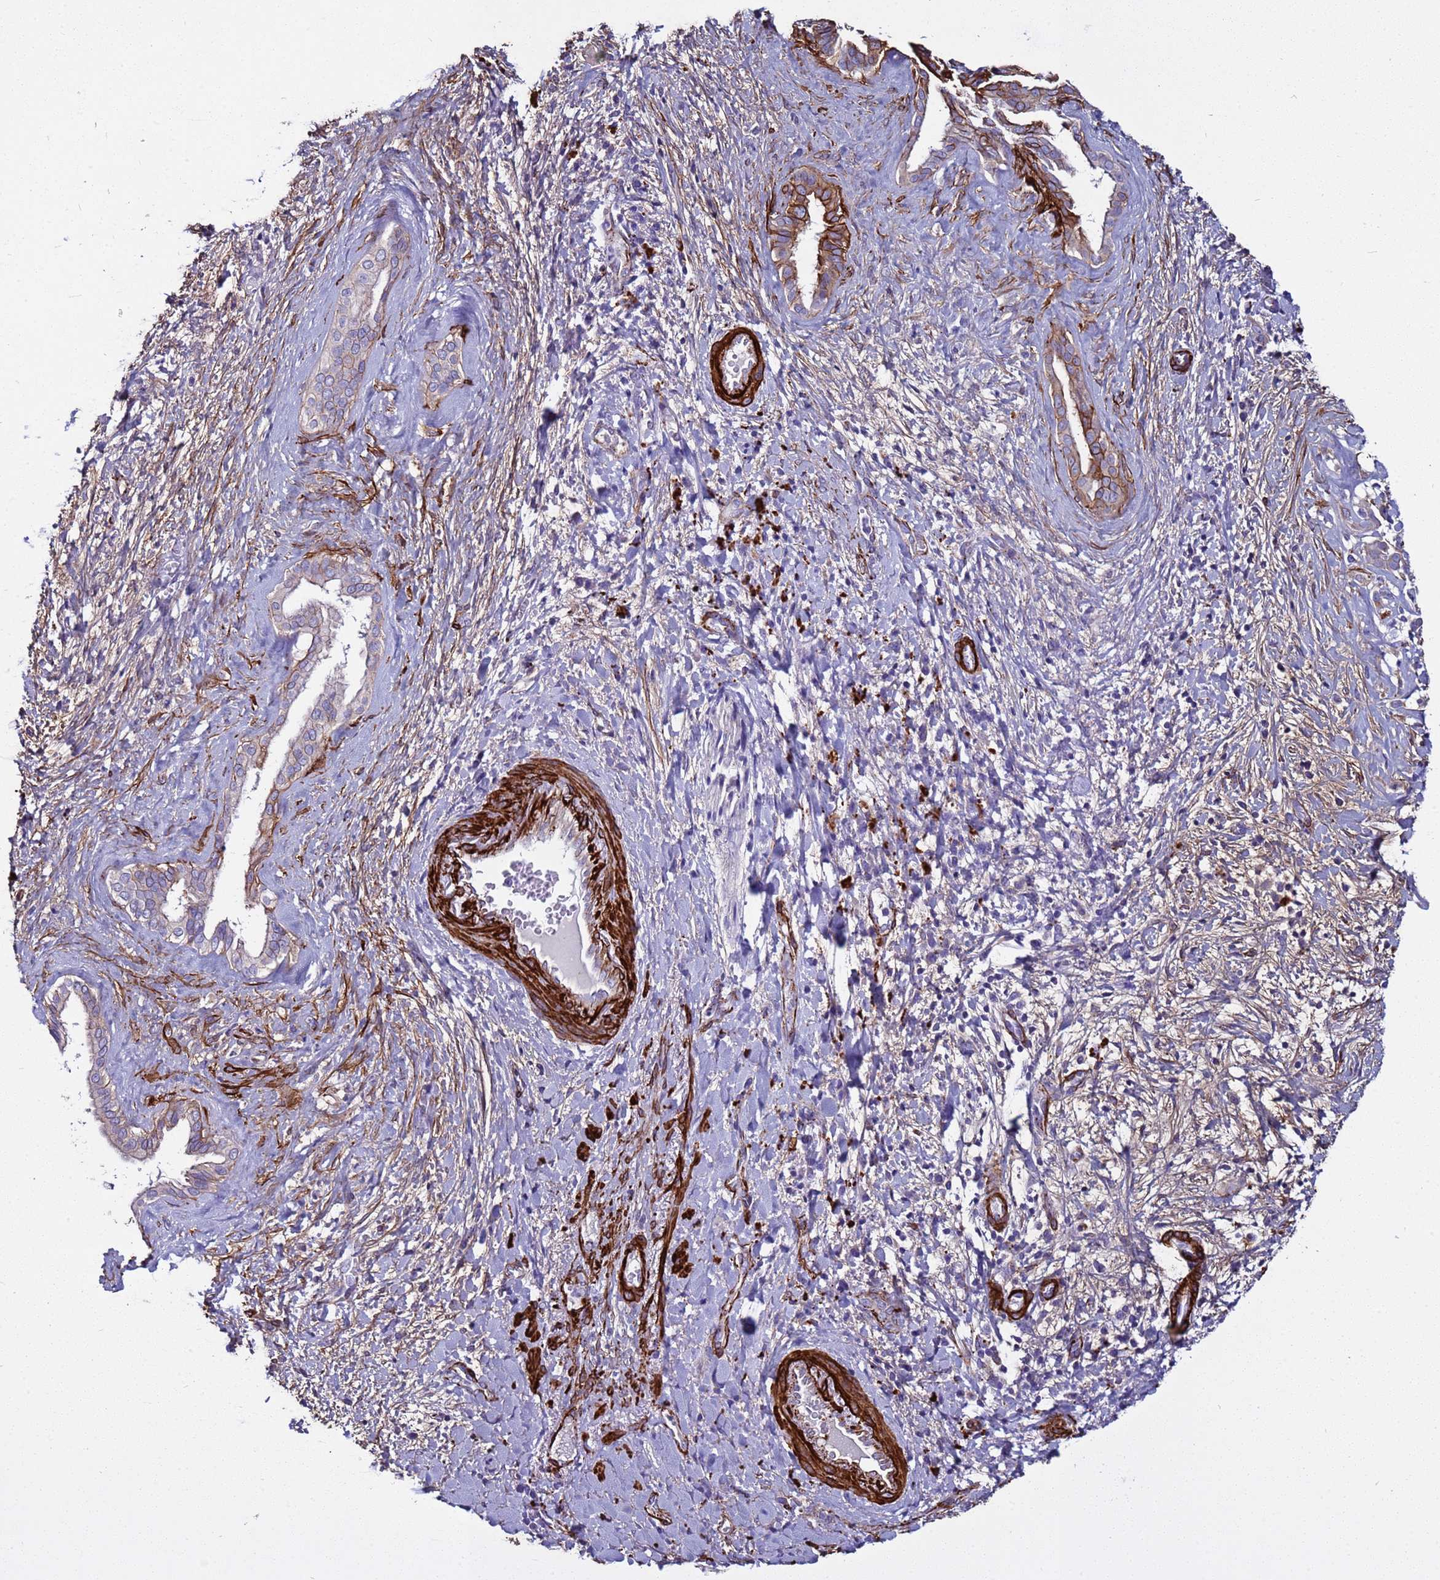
{"staining": {"intensity": "strong", "quantity": "<25%", "location": "cytoplasmic/membranous"}, "tissue": "liver cancer", "cell_type": "Tumor cells", "image_type": "cancer", "snomed": [{"axis": "morphology", "description": "Cholangiocarcinoma"}, {"axis": "topography", "description": "Liver"}], "caption": "DAB (3,3'-diaminobenzidine) immunohistochemical staining of liver cancer (cholangiocarcinoma) shows strong cytoplasmic/membranous protein staining in approximately <25% of tumor cells. (Stains: DAB in brown, nuclei in blue, Microscopy: brightfield microscopy at high magnification).", "gene": "RABL2B", "patient": {"sex": "male", "age": 67}}